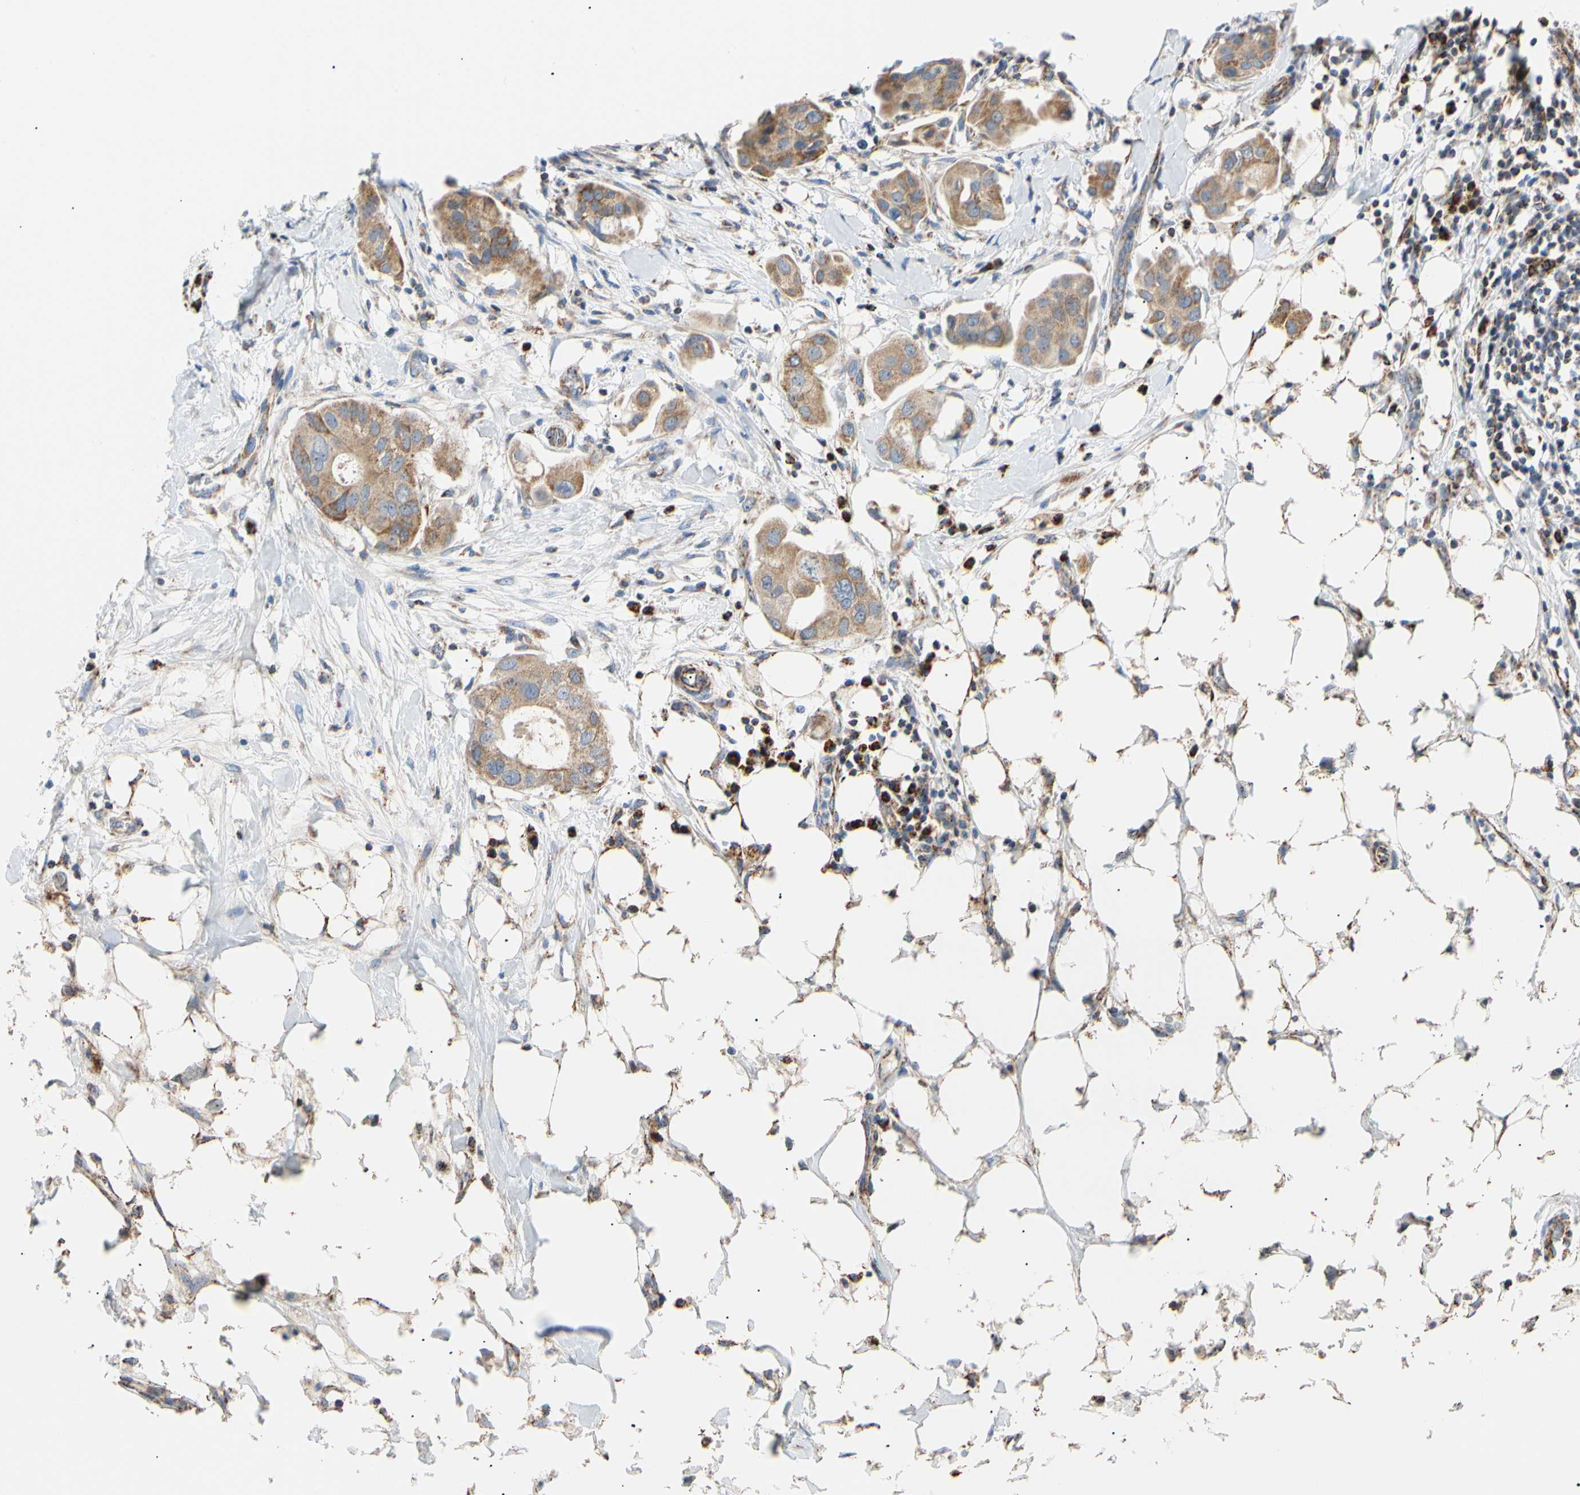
{"staining": {"intensity": "moderate", "quantity": ">75%", "location": "cytoplasmic/membranous"}, "tissue": "breast cancer", "cell_type": "Tumor cells", "image_type": "cancer", "snomed": [{"axis": "morphology", "description": "Duct carcinoma"}, {"axis": "topography", "description": "Breast"}], "caption": "Immunohistochemistry staining of intraductal carcinoma (breast), which reveals medium levels of moderate cytoplasmic/membranous staining in about >75% of tumor cells indicating moderate cytoplasmic/membranous protein expression. The staining was performed using DAB (3,3'-diaminobenzidine) (brown) for protein detection and nuclei were counterstained in hematoxylin (blue).", "gene": "ACAT1", "patient": {"sex": "female", "age": 40}}